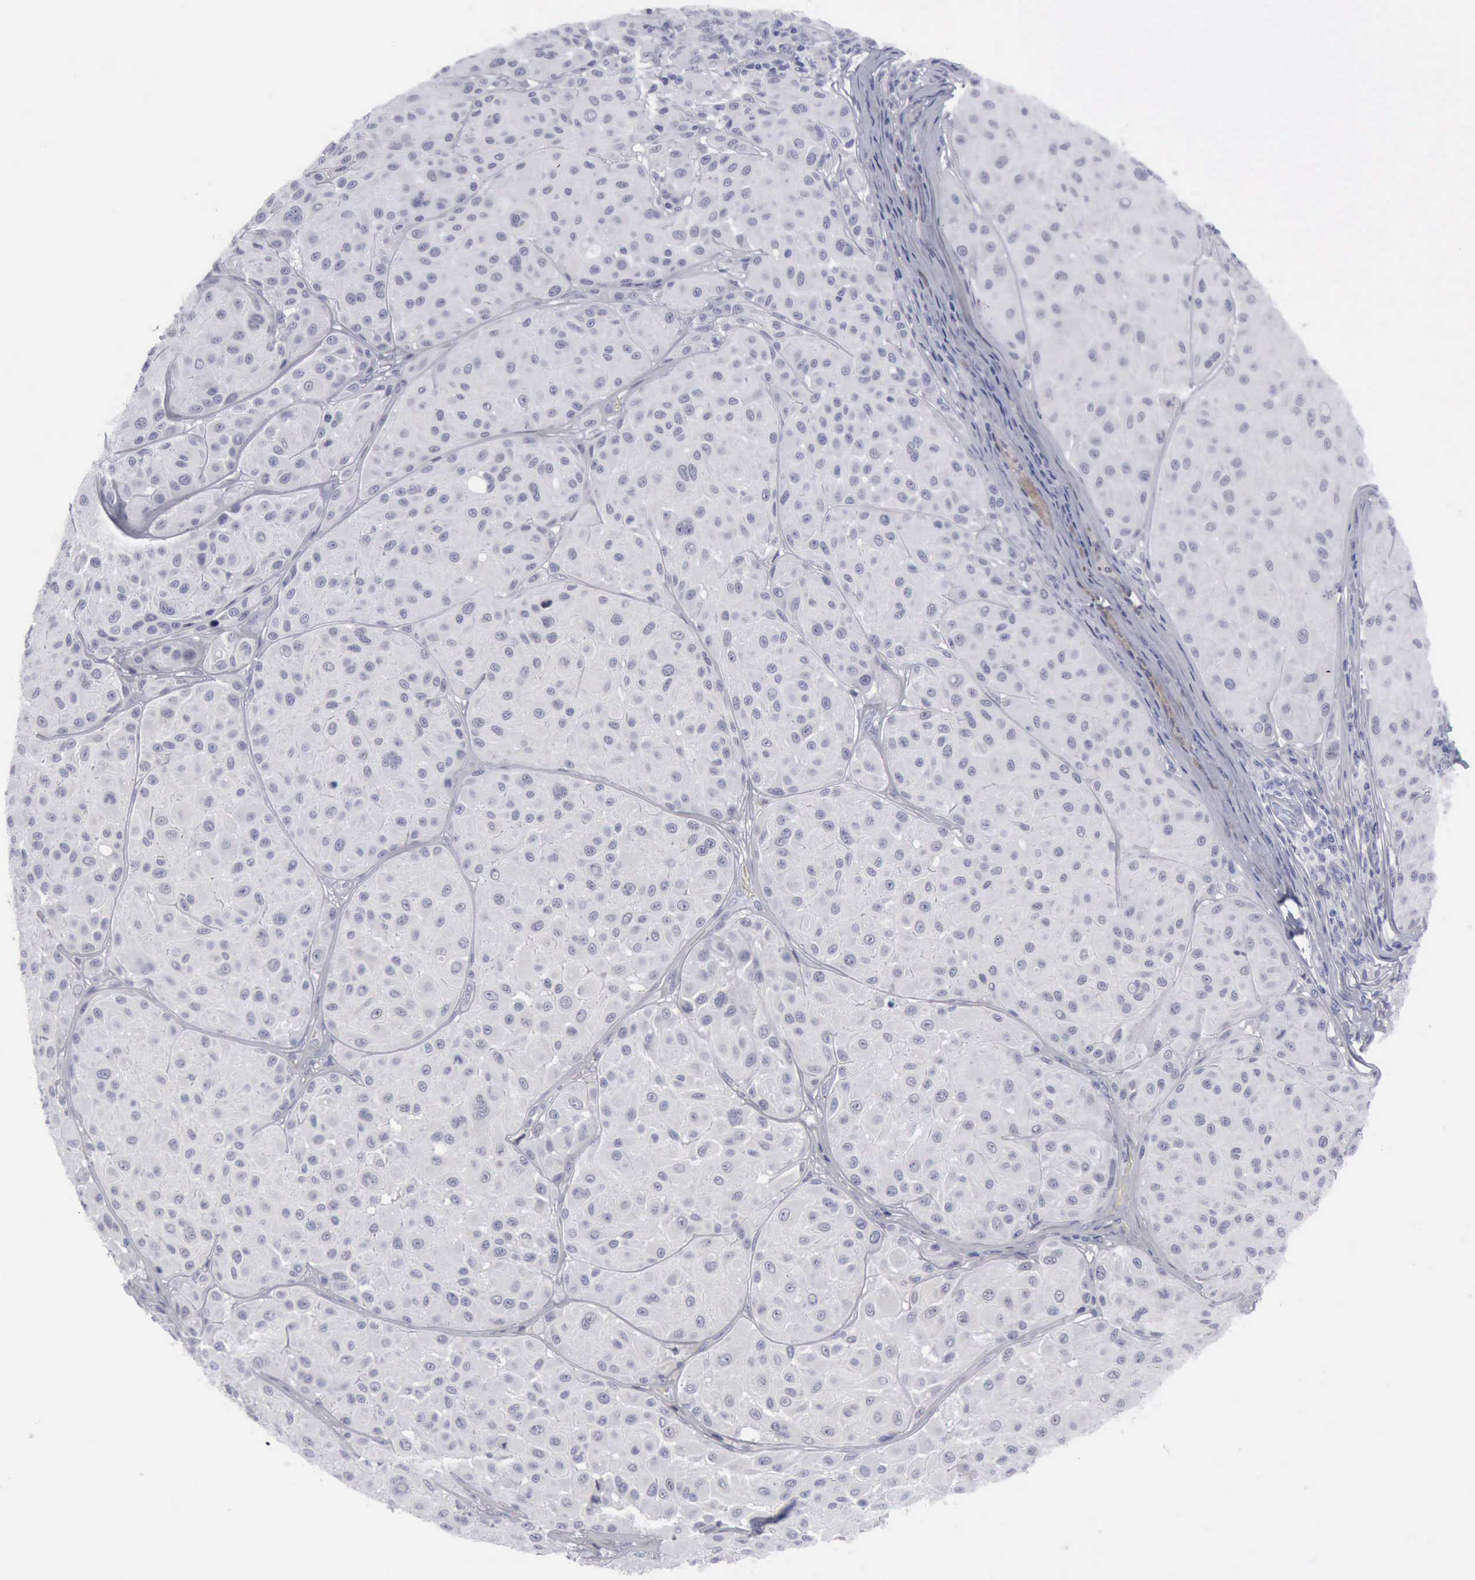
{"staining": {"intensity": "negative", "quantity": "none", "location": "none"}, "tissue": "melanoma", "cell_type": "Tumor cells", "image_type": "cancer", "snomed": [{"axis": "morphology", "description": "Malignant melanoma, NOS"}, {"axis": "topography", "description": "Skin"}], "caption": "Immunohistochemistry (IHC) image of neoplastic tissue: malignant melanoma stained with DAB (3,3'-diaminobenzidine) reveals no significant protein expression in tumor cells.", "gene": "KRT13", "patient": {"sex": "male", "age": 36}}